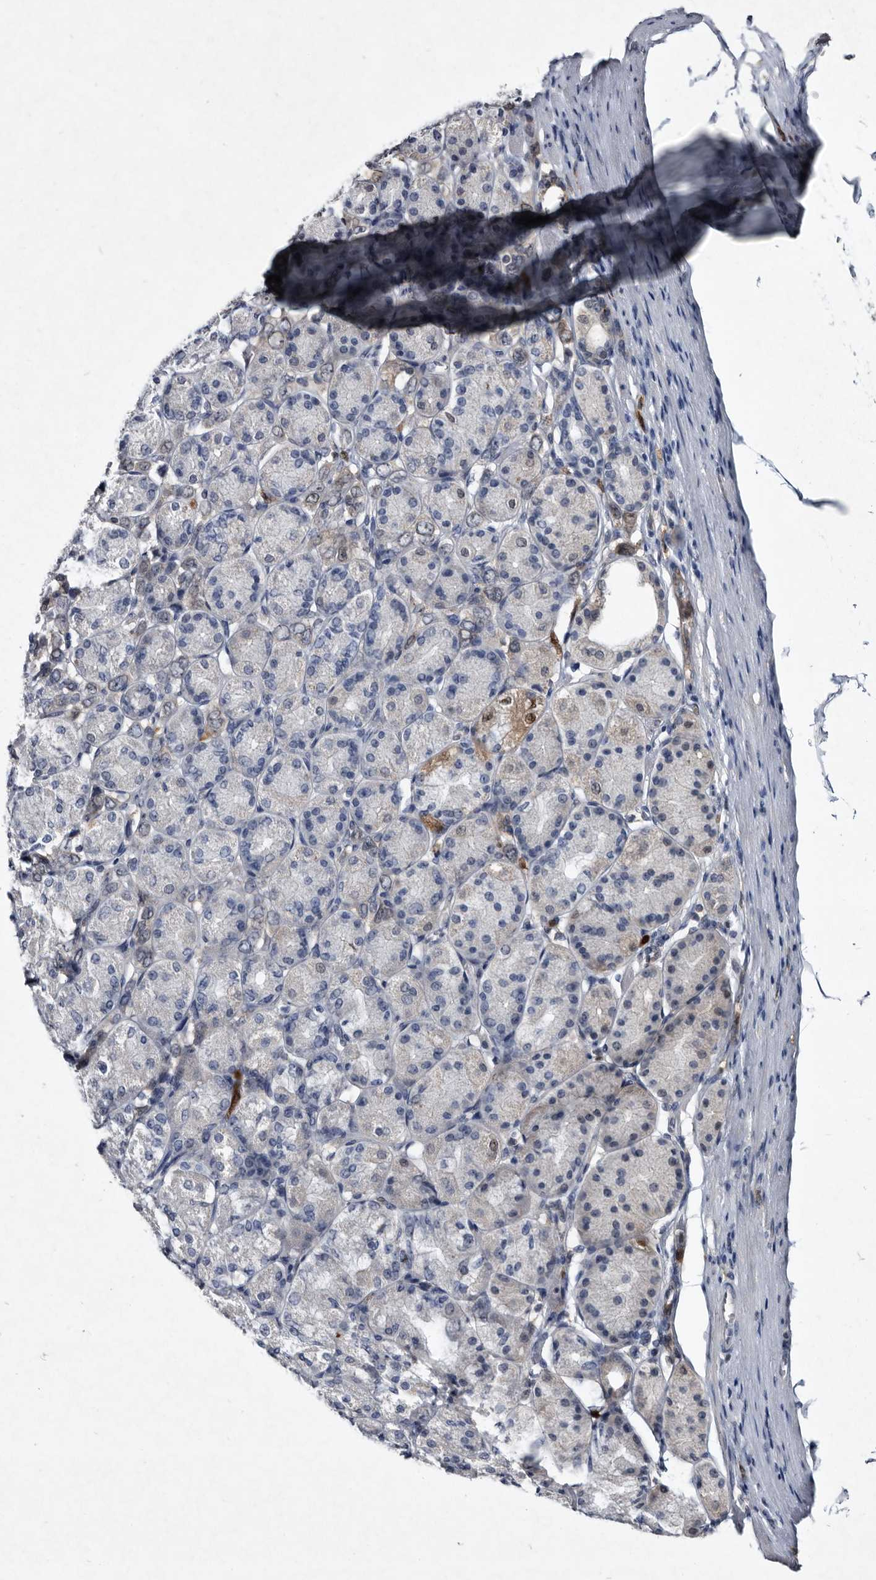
{"staining": {"intensity": "negative", "quantity": "none", "location": "none"}, "tissue": "stomach cancer", "cell_type": "Tumor cells", "image_type": "cancer", "snomed": [{"axis": "morphology", "description": "Adenocarcinoma, NOS"}, {"axis": "topography", "description": "Stomach"}], "caption": "The immunohistochemistry (IHC) photomicrograph has no significant staining in tumor cells of stomach cancer (adenocarcinoma) tissue.", "gene": "SERPINB8", "patient": {"sex": "female", "age": 65}}